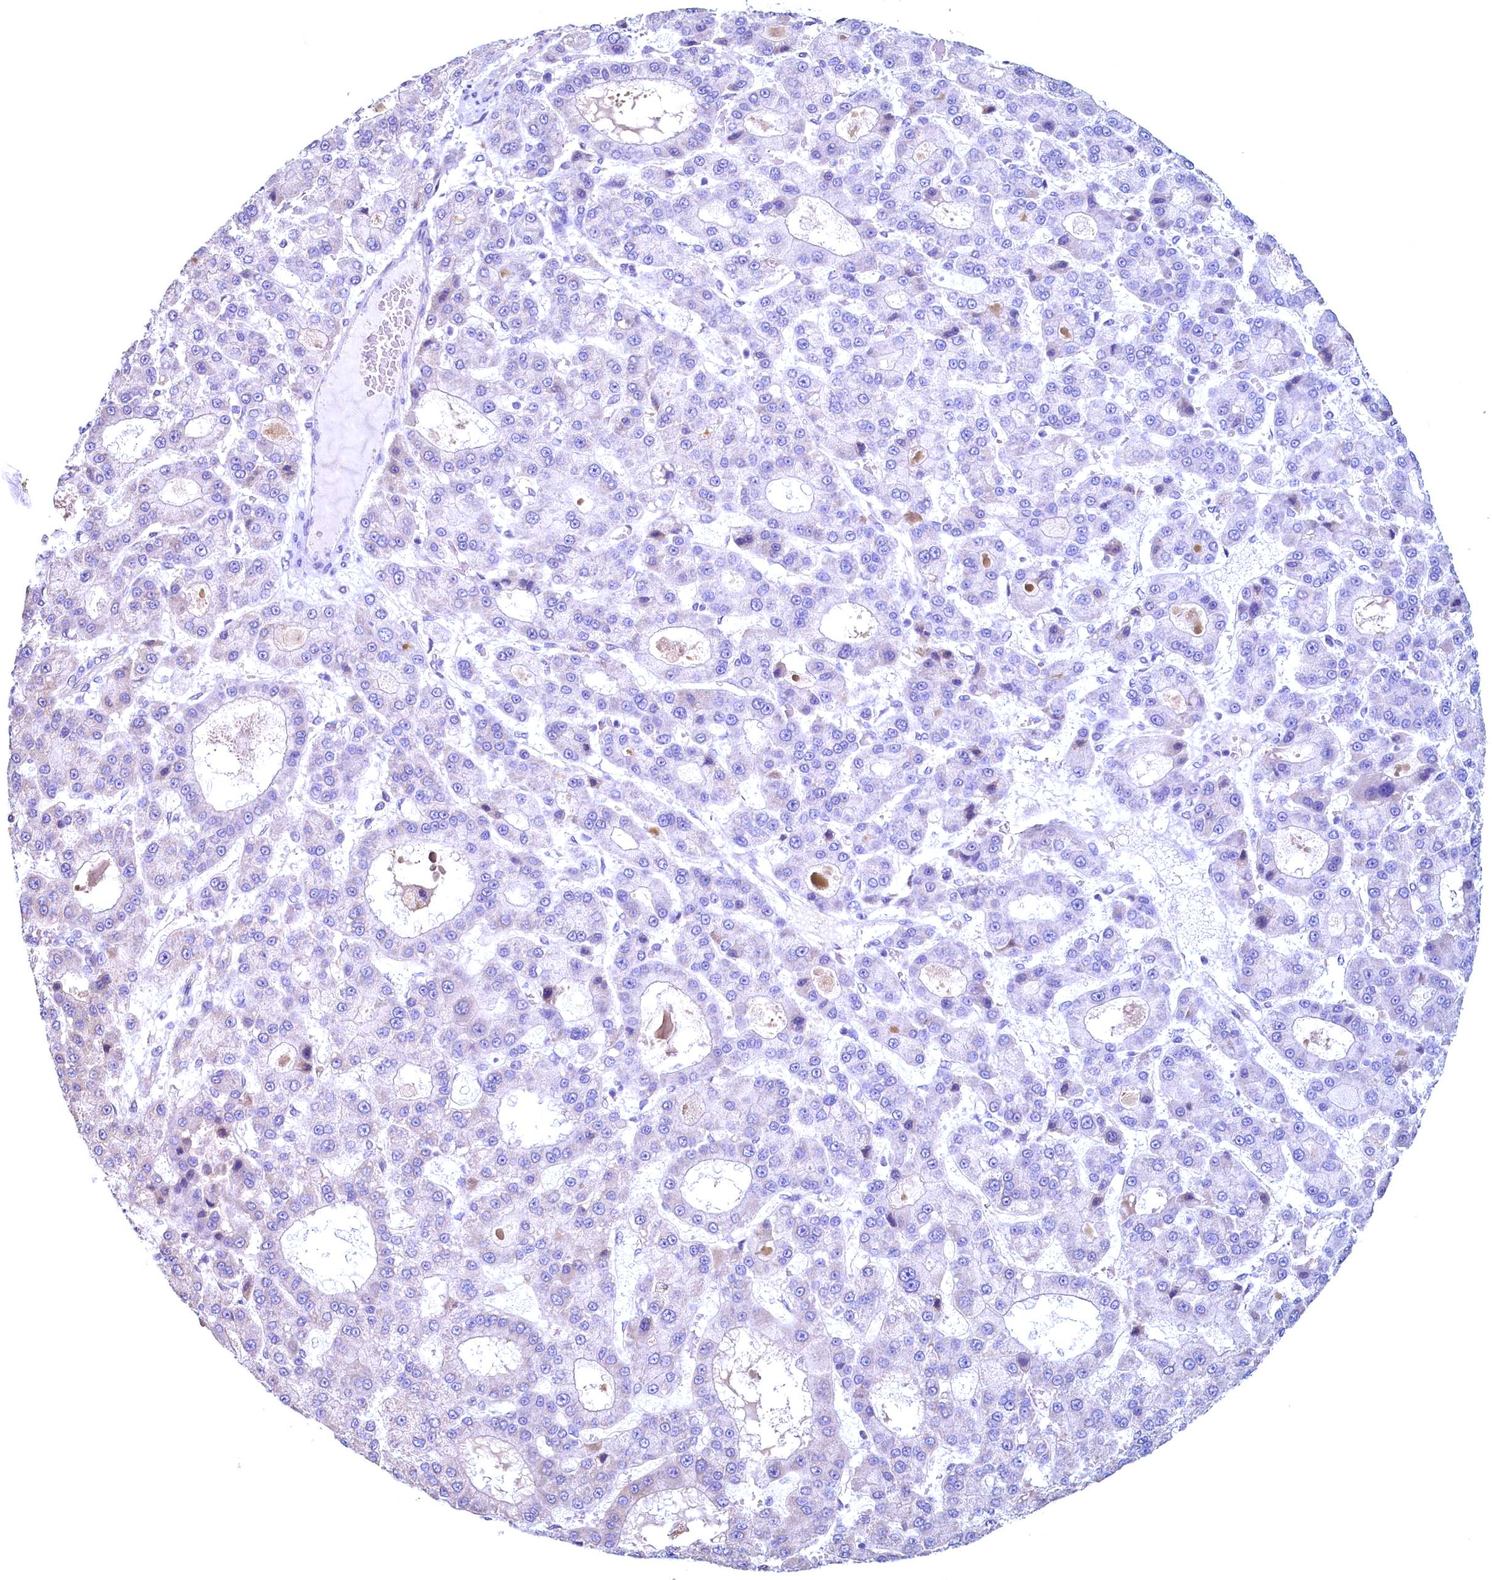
{"staining": {"intensity": "negative", "quantity": "none", "location": "none"}, "tissue": "liver cancer", "cell_type": "Tumor cells", "image_type": "cancer", "snomed": [{"axis": "morphology", "description": "Carcinoma, Hepatocellular, NOS"}, {"axis": "topography", "description": "Liver"}], "caption": "High power microscopy micrograph of an immunohistochemistry photomicrograph of liver hepatocellular carcinoma, revealing no significant positivity in tumor cells.", "gene": "MAP1LC3A", "patient": {"sex": "male", "age": 70}}